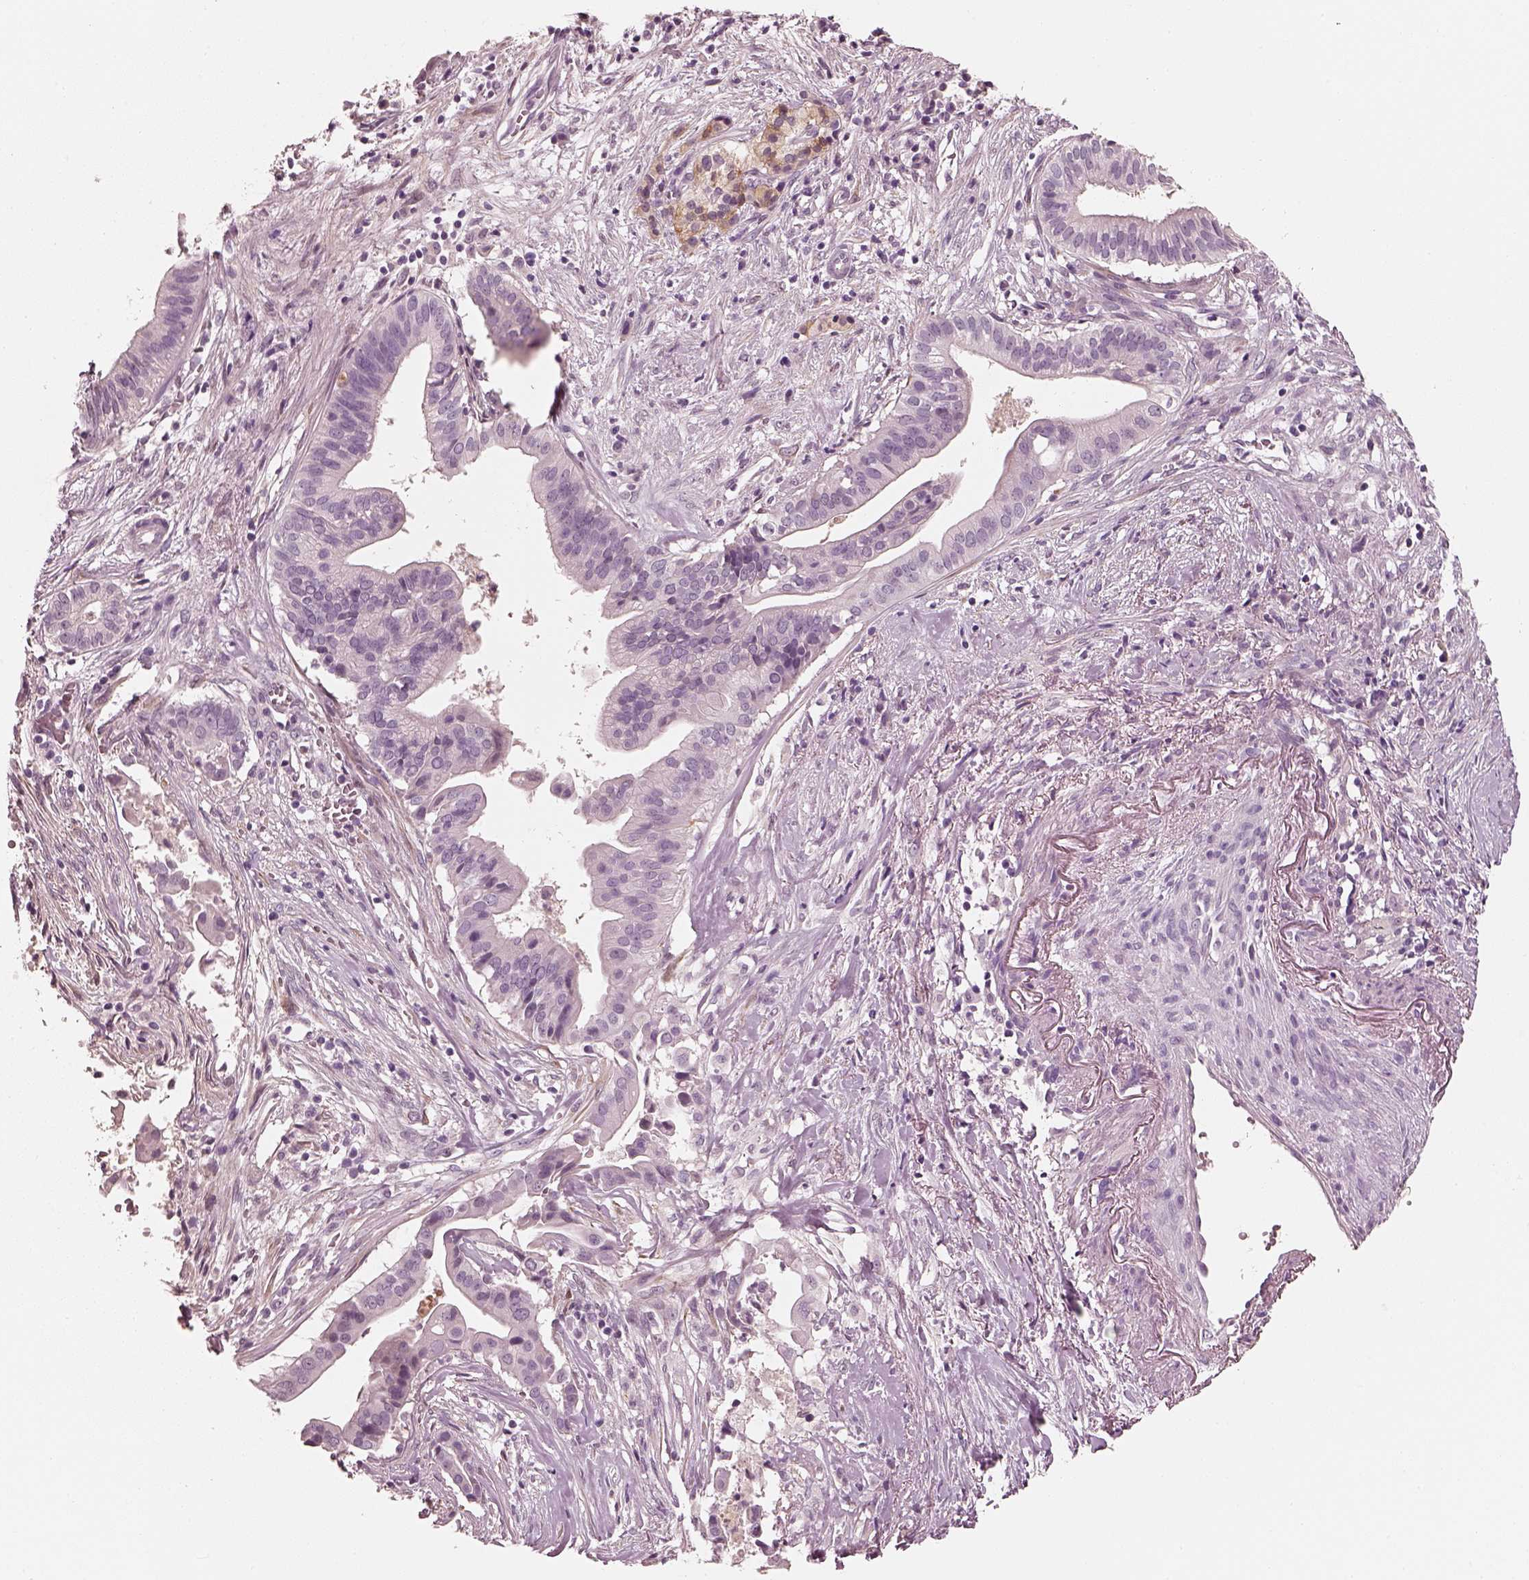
{"staining": {"intensity": "negative", "quantity": "none", "location": "none"}, "tissue": "pancreatic cancer", "cell_type": "Tumor cells", "image_type": "cancer", "snomed": [{"axis": "morphology", "description": "Adenocarcinoma, NOS"}, {"axis": "topography", "description": "Pancreas"}], "caption": "Image shows no protein staining in tumor cells of adenocarcinoma (pancreatic) tissue. The staining is performed using DAB brown chromogen with nuclei counter-stained in using hematoxylin.", "gene": "RS1", "patient": {"sex": "male", "age": 61}}